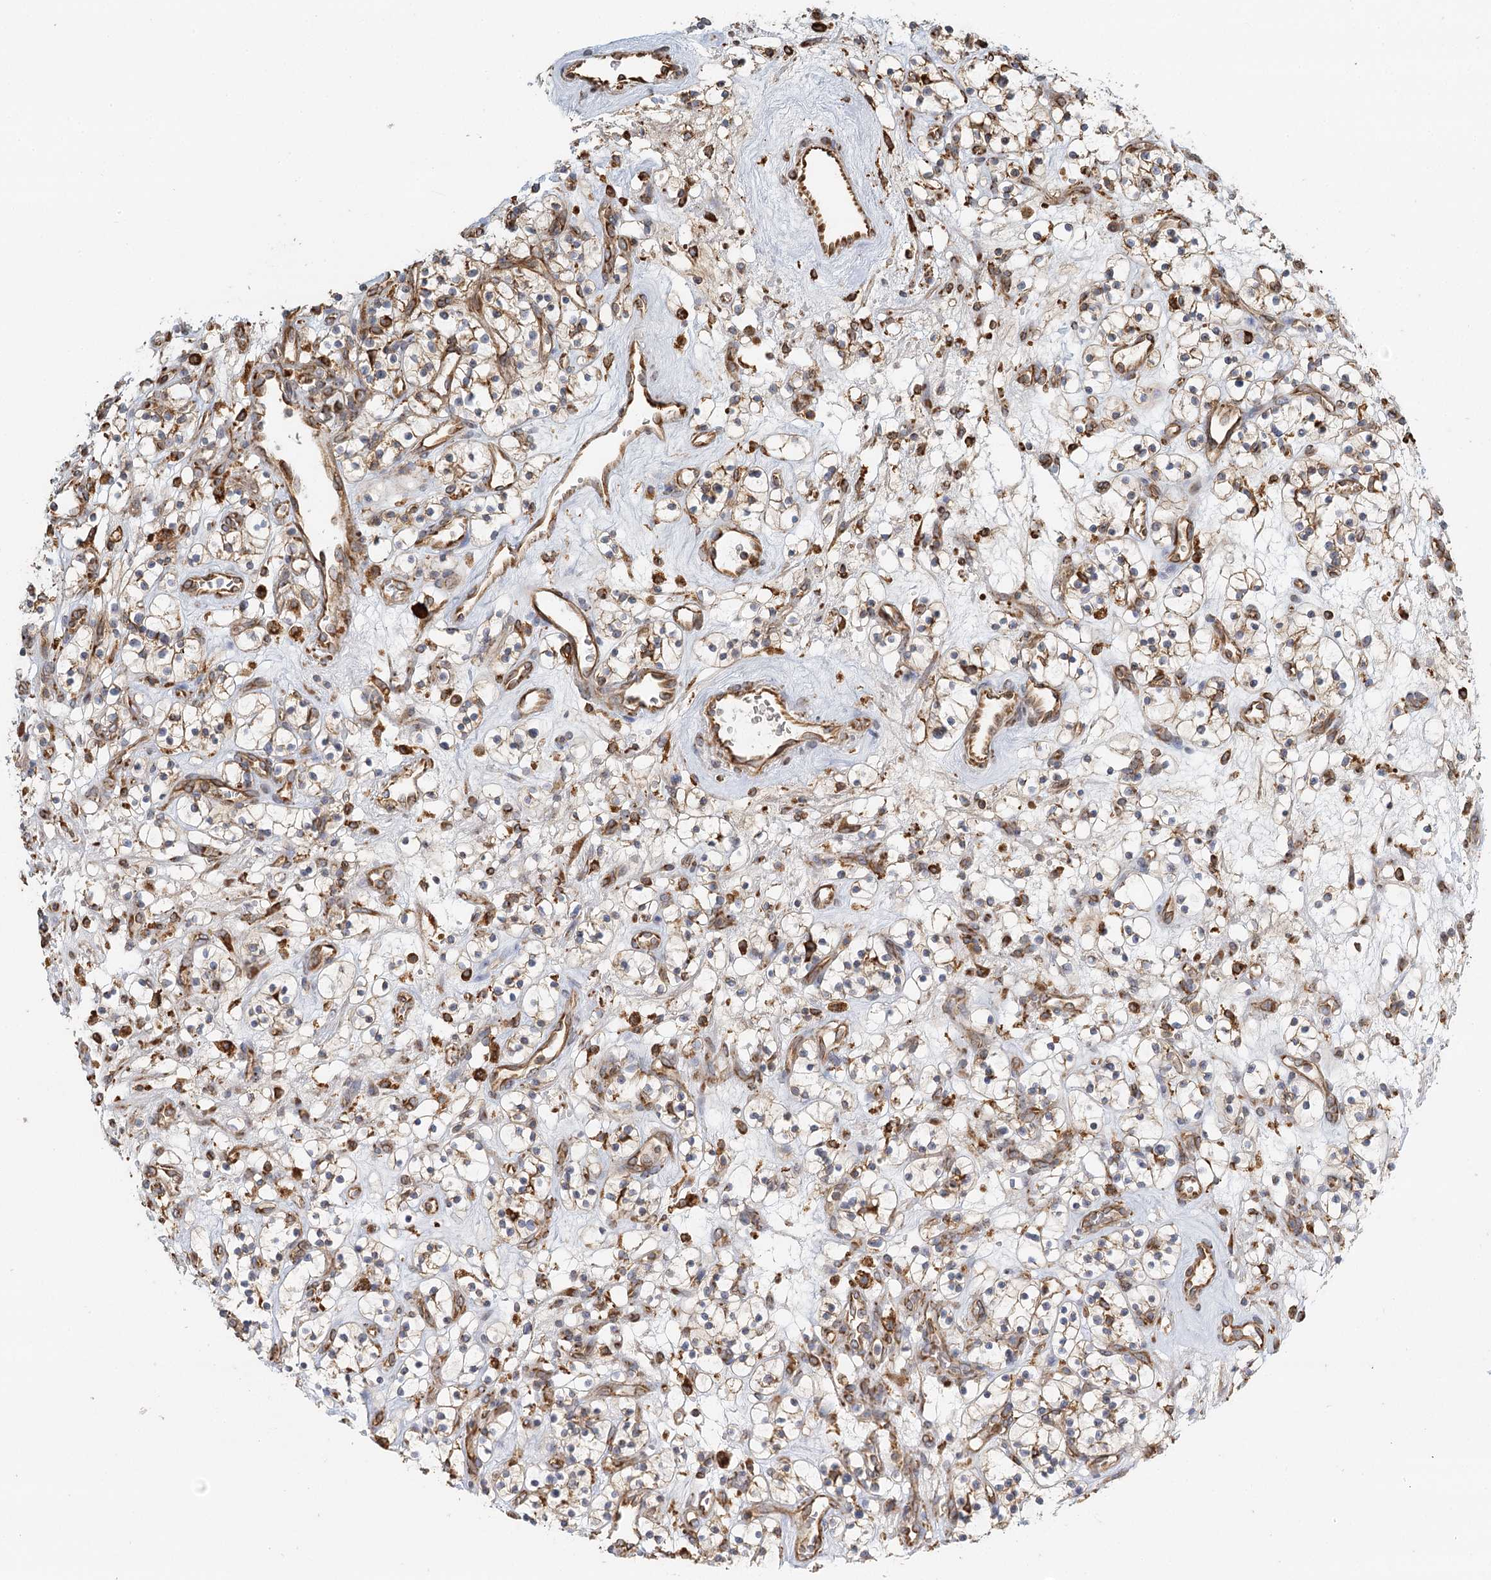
{"staining": {"intensity": "moderate", "quantity": "25%-75%", "location": "cytoplasmic/membranous"}, "tissue": "renal cancer", "cell_type": "Tumor cells", "image_type": "cancer", "snomed": [{"axis": "morphology", "description": "Adenocarcinoma, NOS"}, {"axis": "topography", "description": "Kidney"}], "caption": "Human renal adenocarcinoma stained with a protein marker shows moderate staining in tumor cells.", "gene": "TAS1R1", "patient": {"sex": "female", "age": 57}}